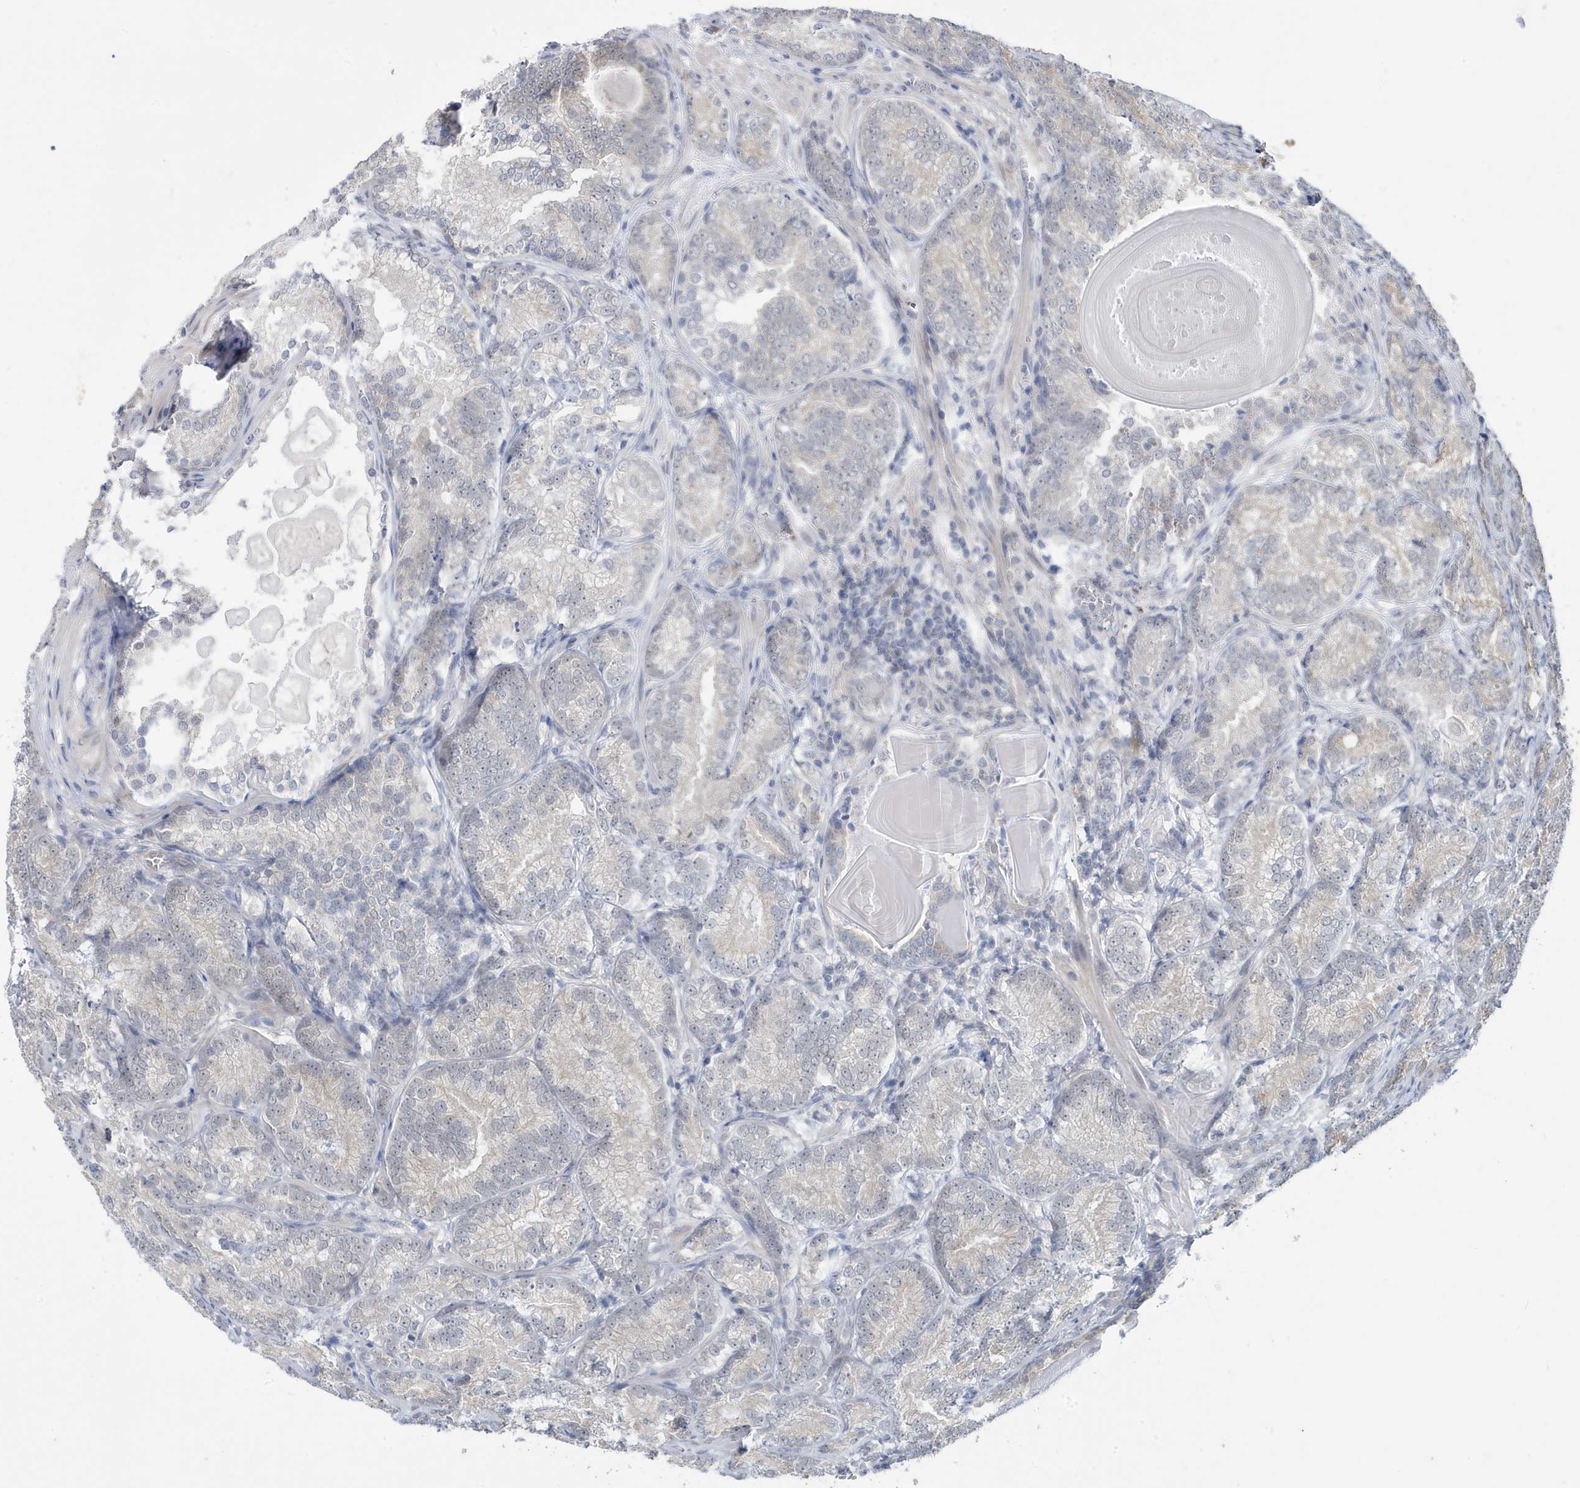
{"staining": {"intensity": "negative", "quantity": "none", "location": "none"}, "tissue": "prostate cancer", "cell_type": "Tumor cells", "image_type": "cancer", "snomed": [{"axis": "morphology", "description": "Adenocarcinoma, High grade"}, {"axis": "topography", "description": "Prostate"}], "caption": "The histopathology image reveals no significant staining in tumor cells of prostate adenocarcinoma (high-grade). (DAB (3,3'-diaminobenzidine) immunohistochemistry (IHC) with hematoxylin counter stain).", "gene": "ZNF654", "patient": {"sex": "male", "age": 66}}